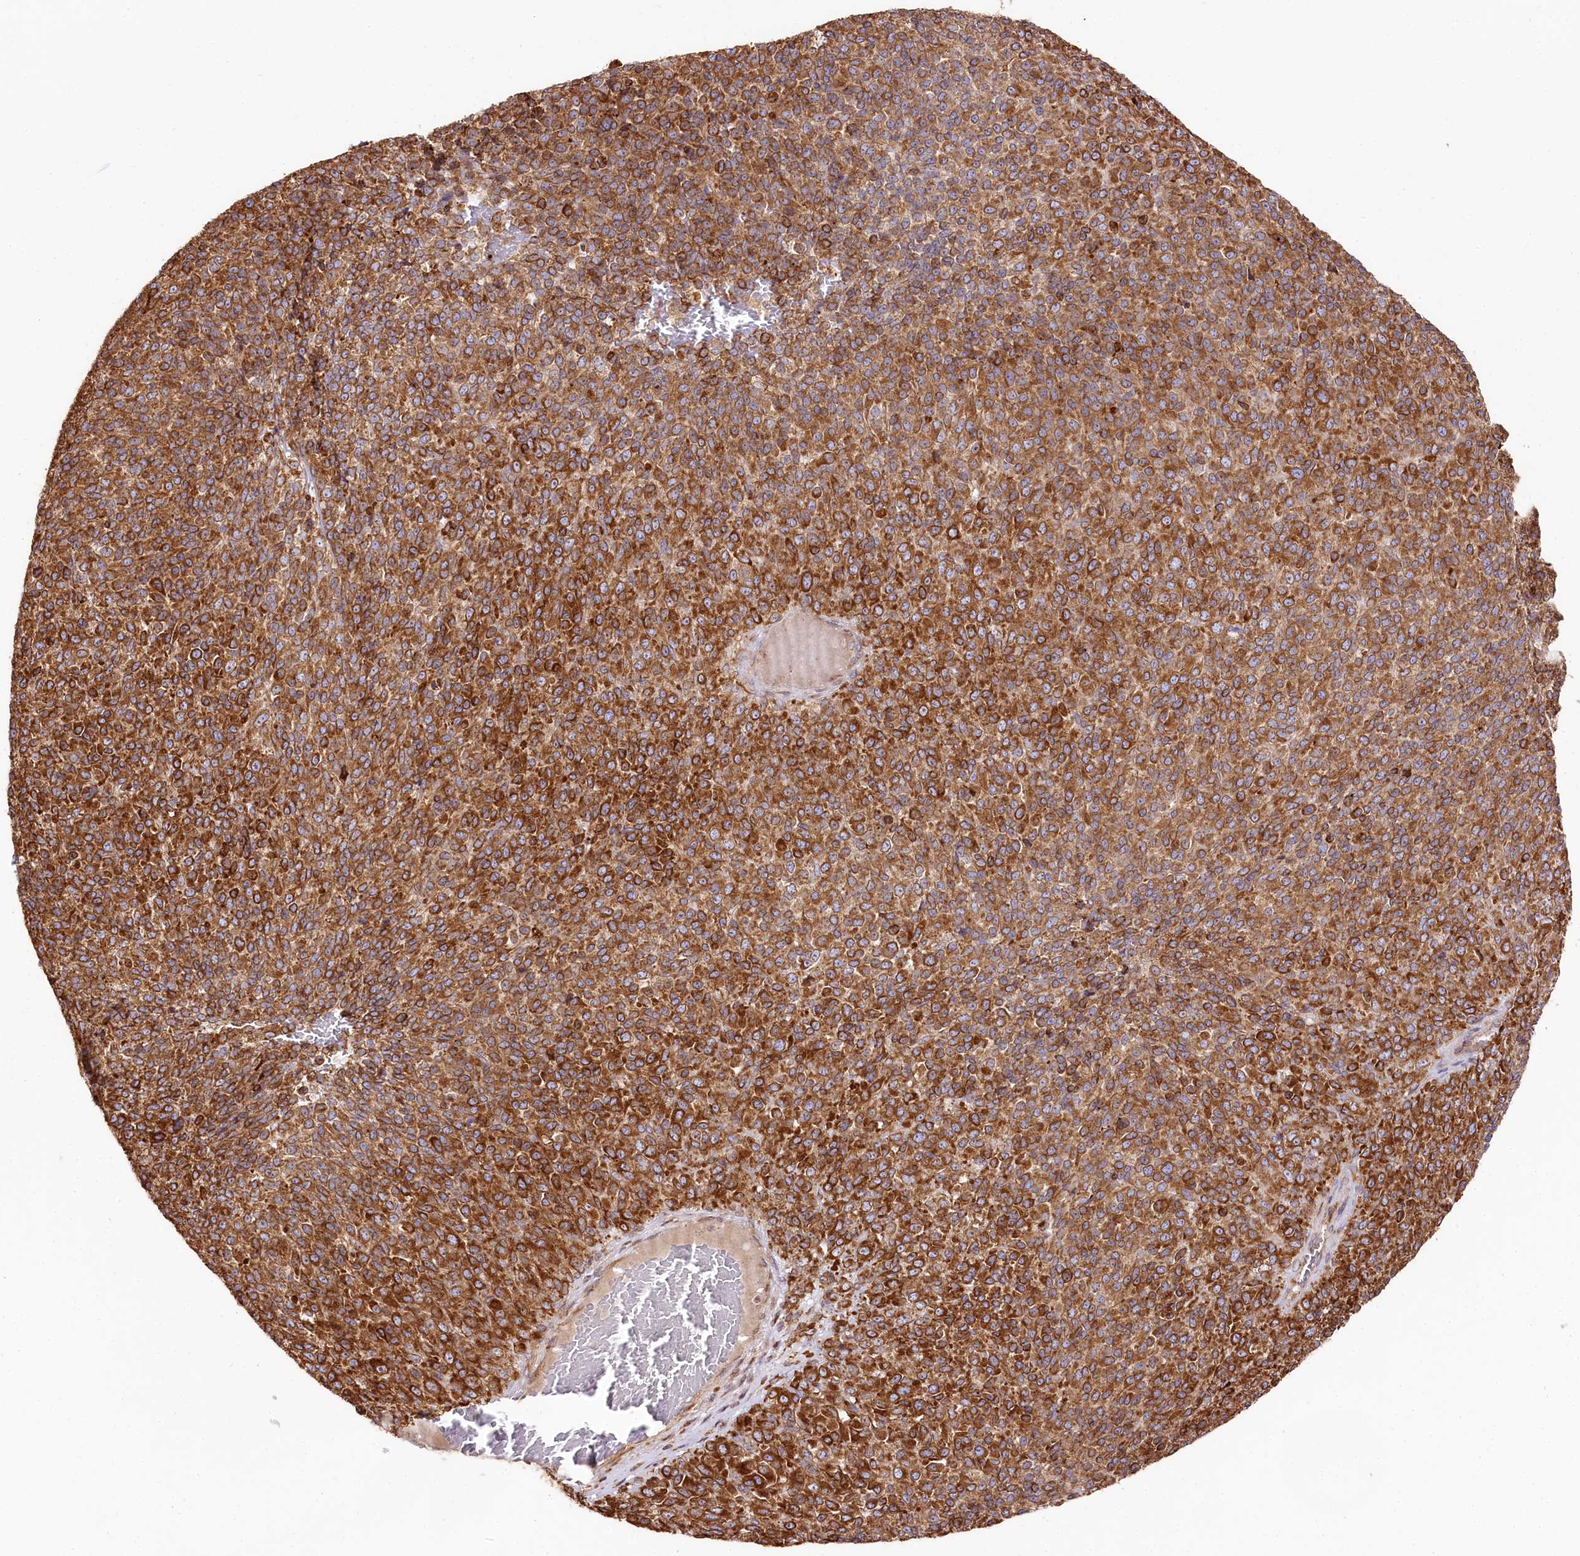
{"staining": {"intensity": "strong", "quantity": ">75%", "location": "cytoplasmic/membranous"}, "tissue": "melanoma", "cell_type": "Tumor cells", "image_type": "cancer", "snomed": [{"axis": "morphology", "description": "Malignant melanoma, Metastatic site"}, {"axis": "topography", "description": "Brain"}], "caption": "Tumor cells exhibit high levels of strong cytoplasmic/membranous expression in approximately >75% of cells in melanoma. The staining was performed using DAB to visualize the protein expression in brown, while the nuclei were stained in blue with hematoxylin (Magnification: 20x).", "gene": "CNPY2", "patient": {"sex": "female", "age": 56}}